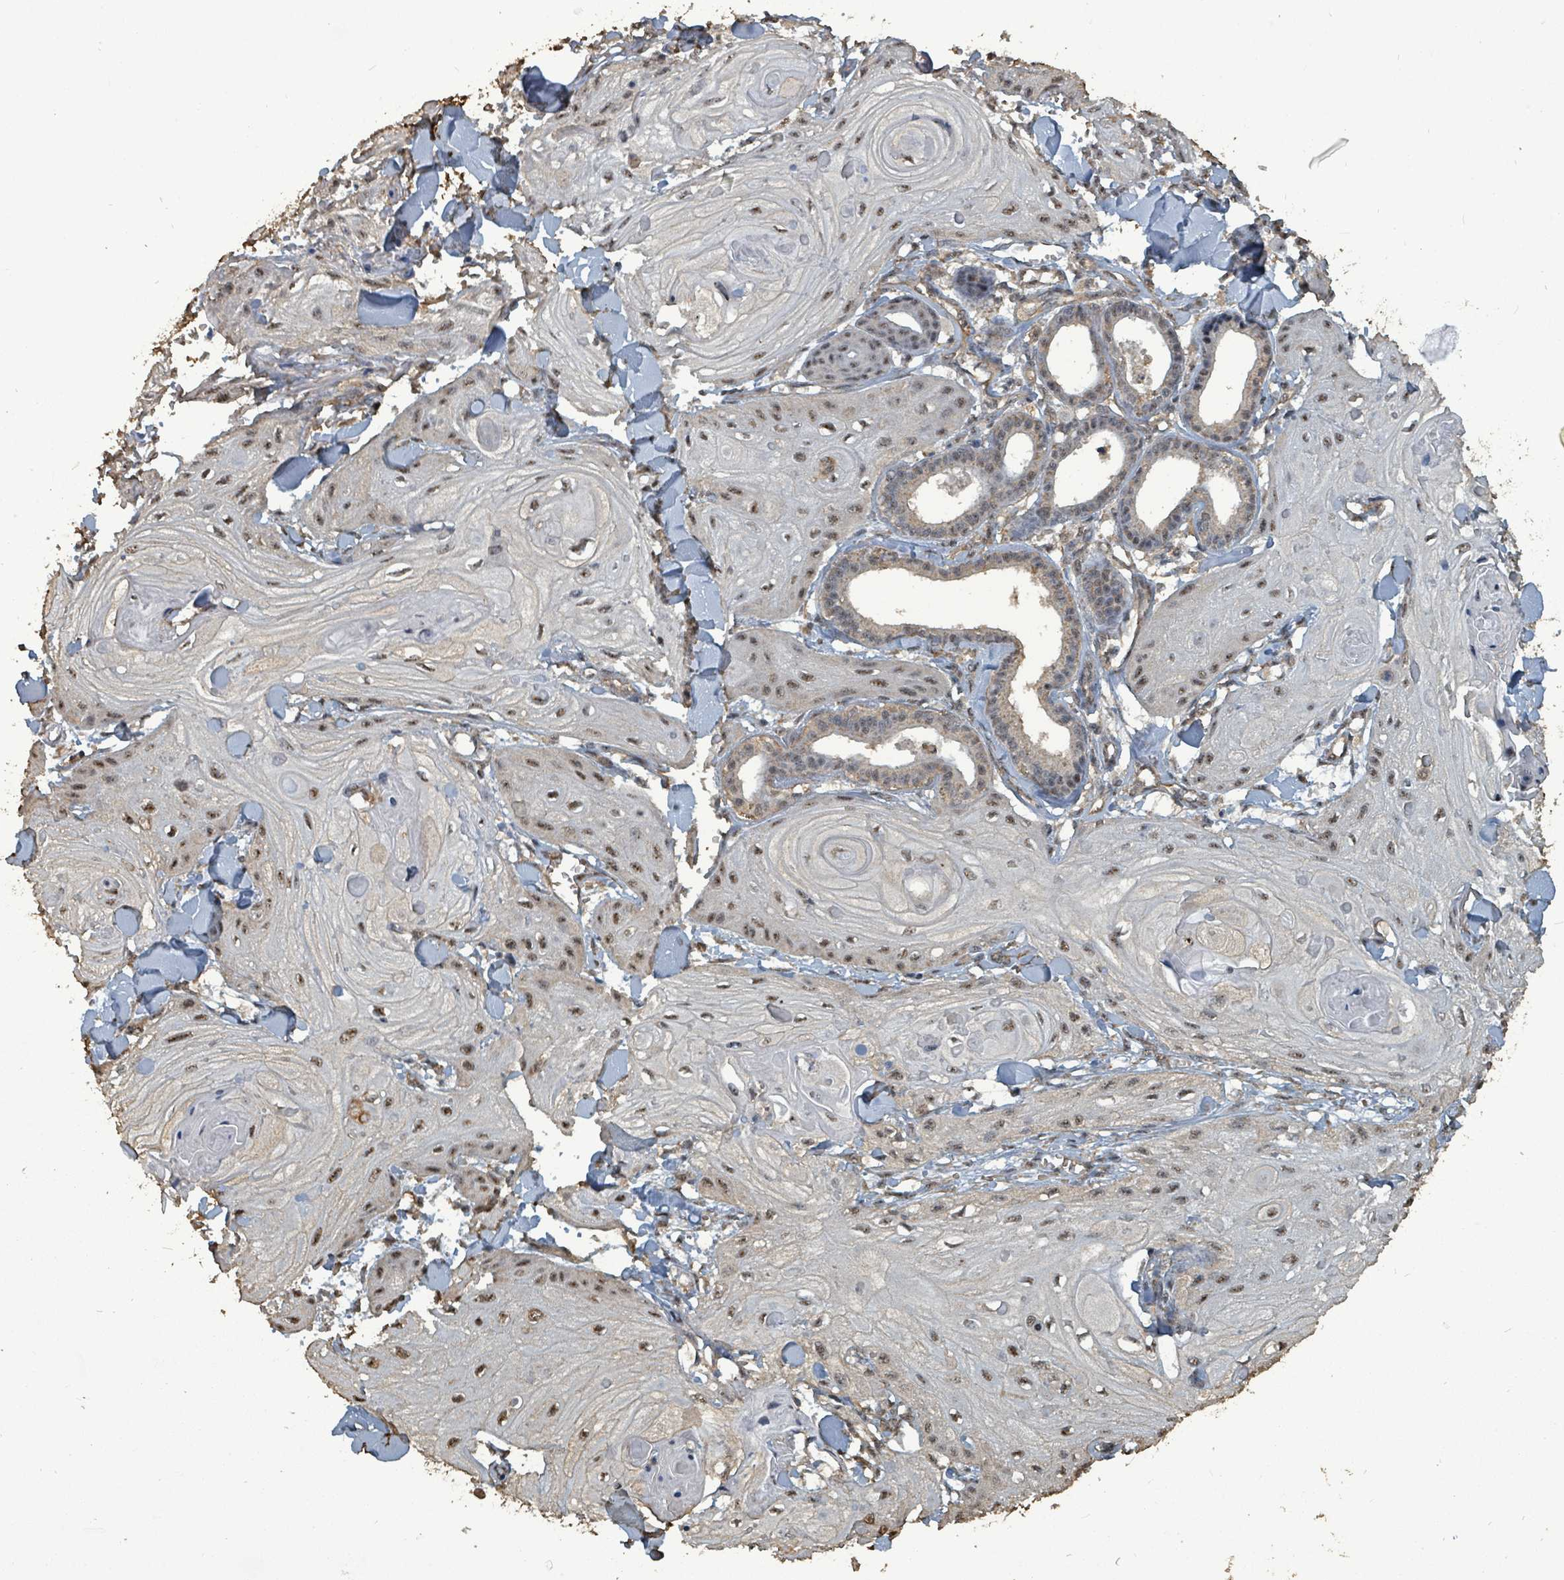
{"staining": {"intensity": "moderate", "quantity": ">75%", "location": "nuclear"}, "tissue": "skin cancer", "cell_type": "Tumor cells", "image_type": "cancer", "snomed": [{"axis": "morphology", "description": "Squamous cell carcinoma, NOS"}, {"axis": "topography", "description": "Skin"}], "caption": "The immunohistochemical stain labels moderate nuclear expression in tumor cells of skin cancer (squamous cell carcinoma) tissue. The staining was performed using DAB, with brown indicating positive protein expression. Nuclei are stained blue with hematoxylin.", "gene": "C6orf52", "patient": {"sex": "male", "age": 74}}